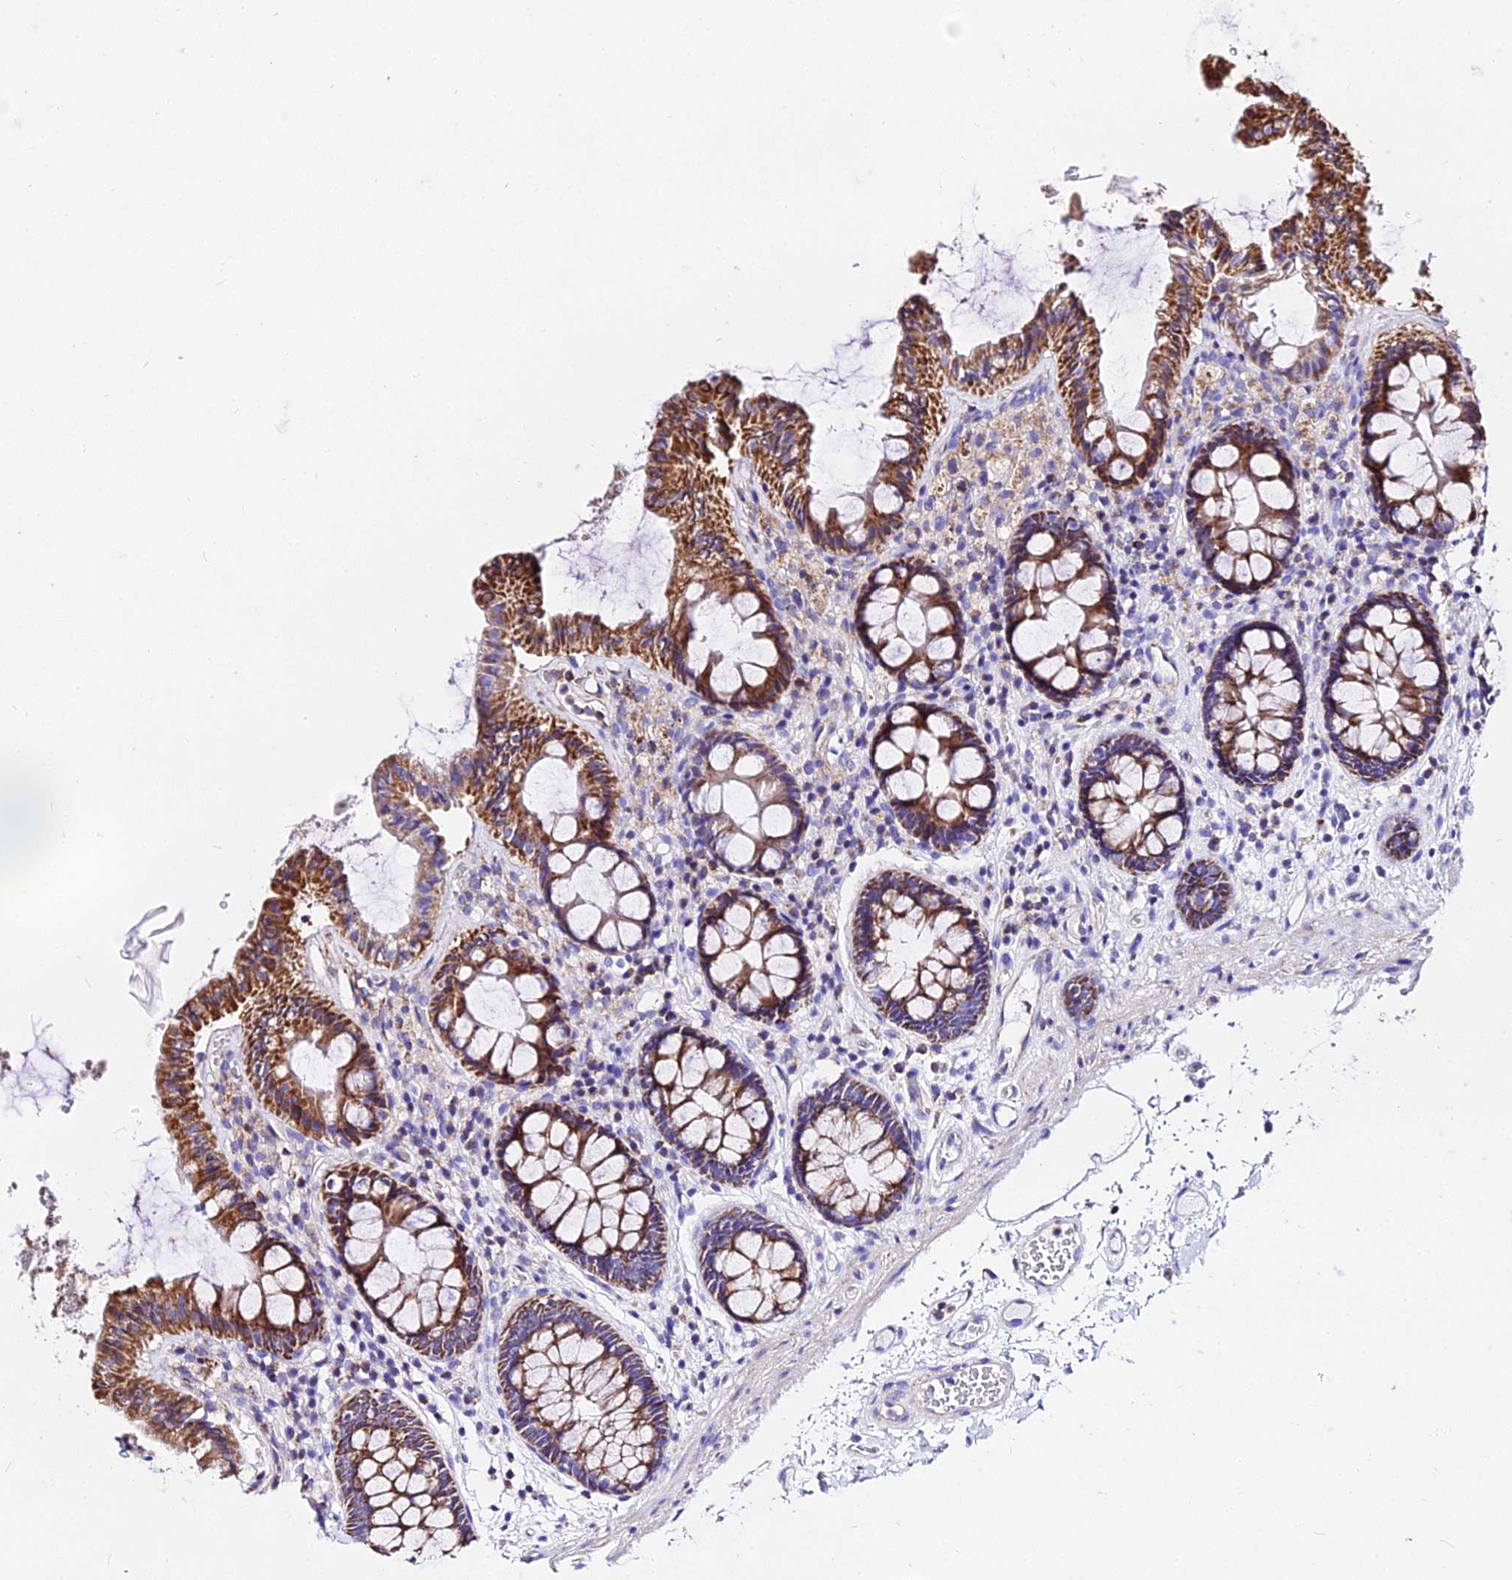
{"staining": {"intensity": "weak", "quantity": ">75%", "location": "cytoplasmic/membranous"}, "tissue": "colon", "cell_type": "Endothelial cells", "image_type": "normal", "snomed": [{"axis": "morphology", "description": "Normal tissue, NOS"}, {"axis": "topography", "description": "Colon"}], "caption": "IHC (DAB (3,3'-diaminobenzidine)) staining of benign colon shows weak cytoplasmic/membranous protein staining in approximately >75% of endothelial cells. (brown staining indicates protein expression, while blue staining denotes nuclei).", "gene": "ZNF573", "patient": {"sex": "male", "age": 84}}